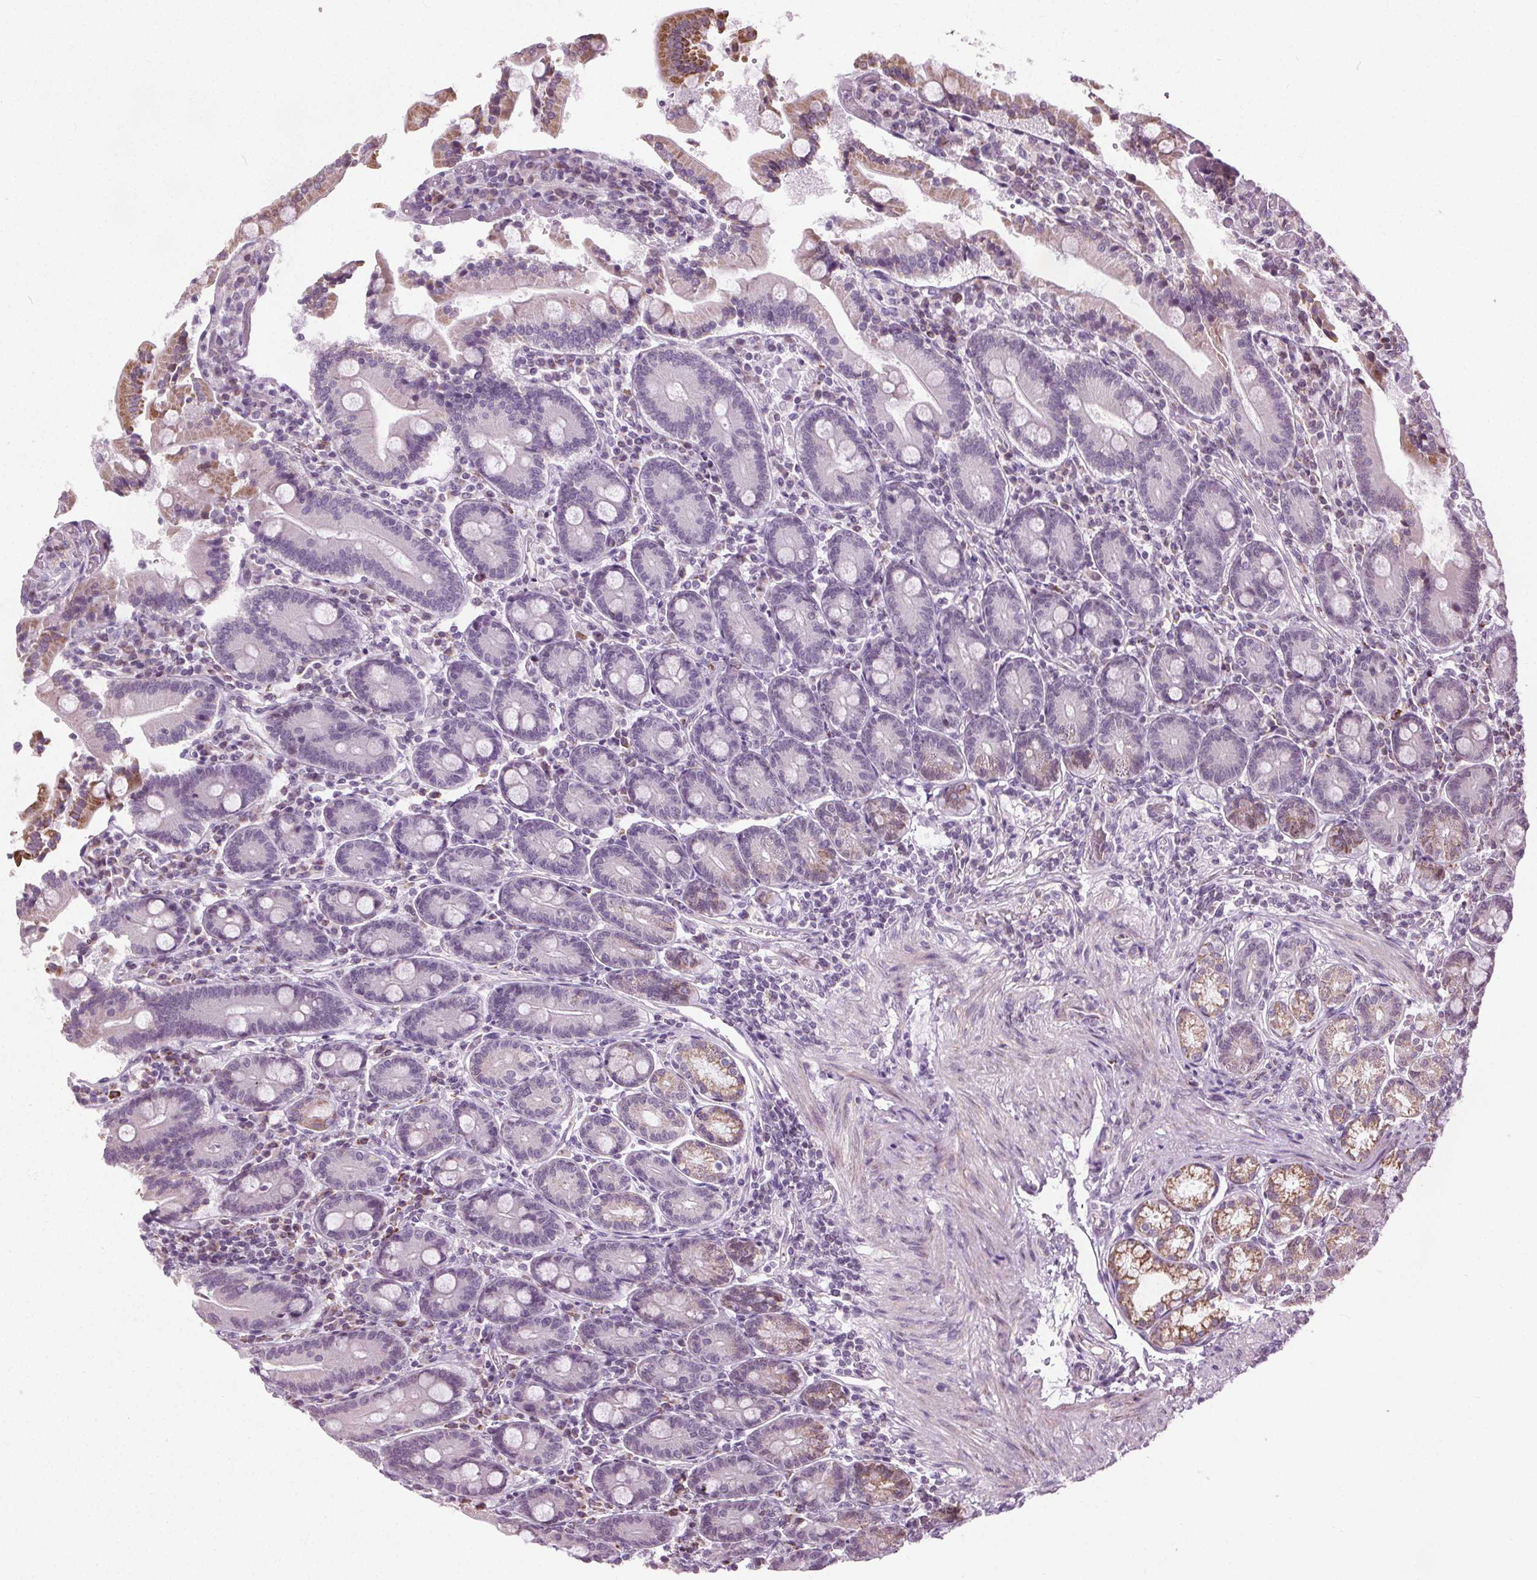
{"staining": {"intensity": "moderate", "quantity": "<25%", "location": "cytoplasmic/membranous"}, "tissue": "duodenum", "cell_type": "Glandular cells", "image_type": "normal", "snomed": [{"axis": "morphology", "description": "Normal tissue, NOS"}, {"axis": "topography", "description": "Duodenum"}], "caption": "Glandular cells display moderate cytoplasmic/membranous positivity in about <25% of cells in benign duodenum.", "gene": "LFNG", "patient": {"sex": "female", "age": 62}}